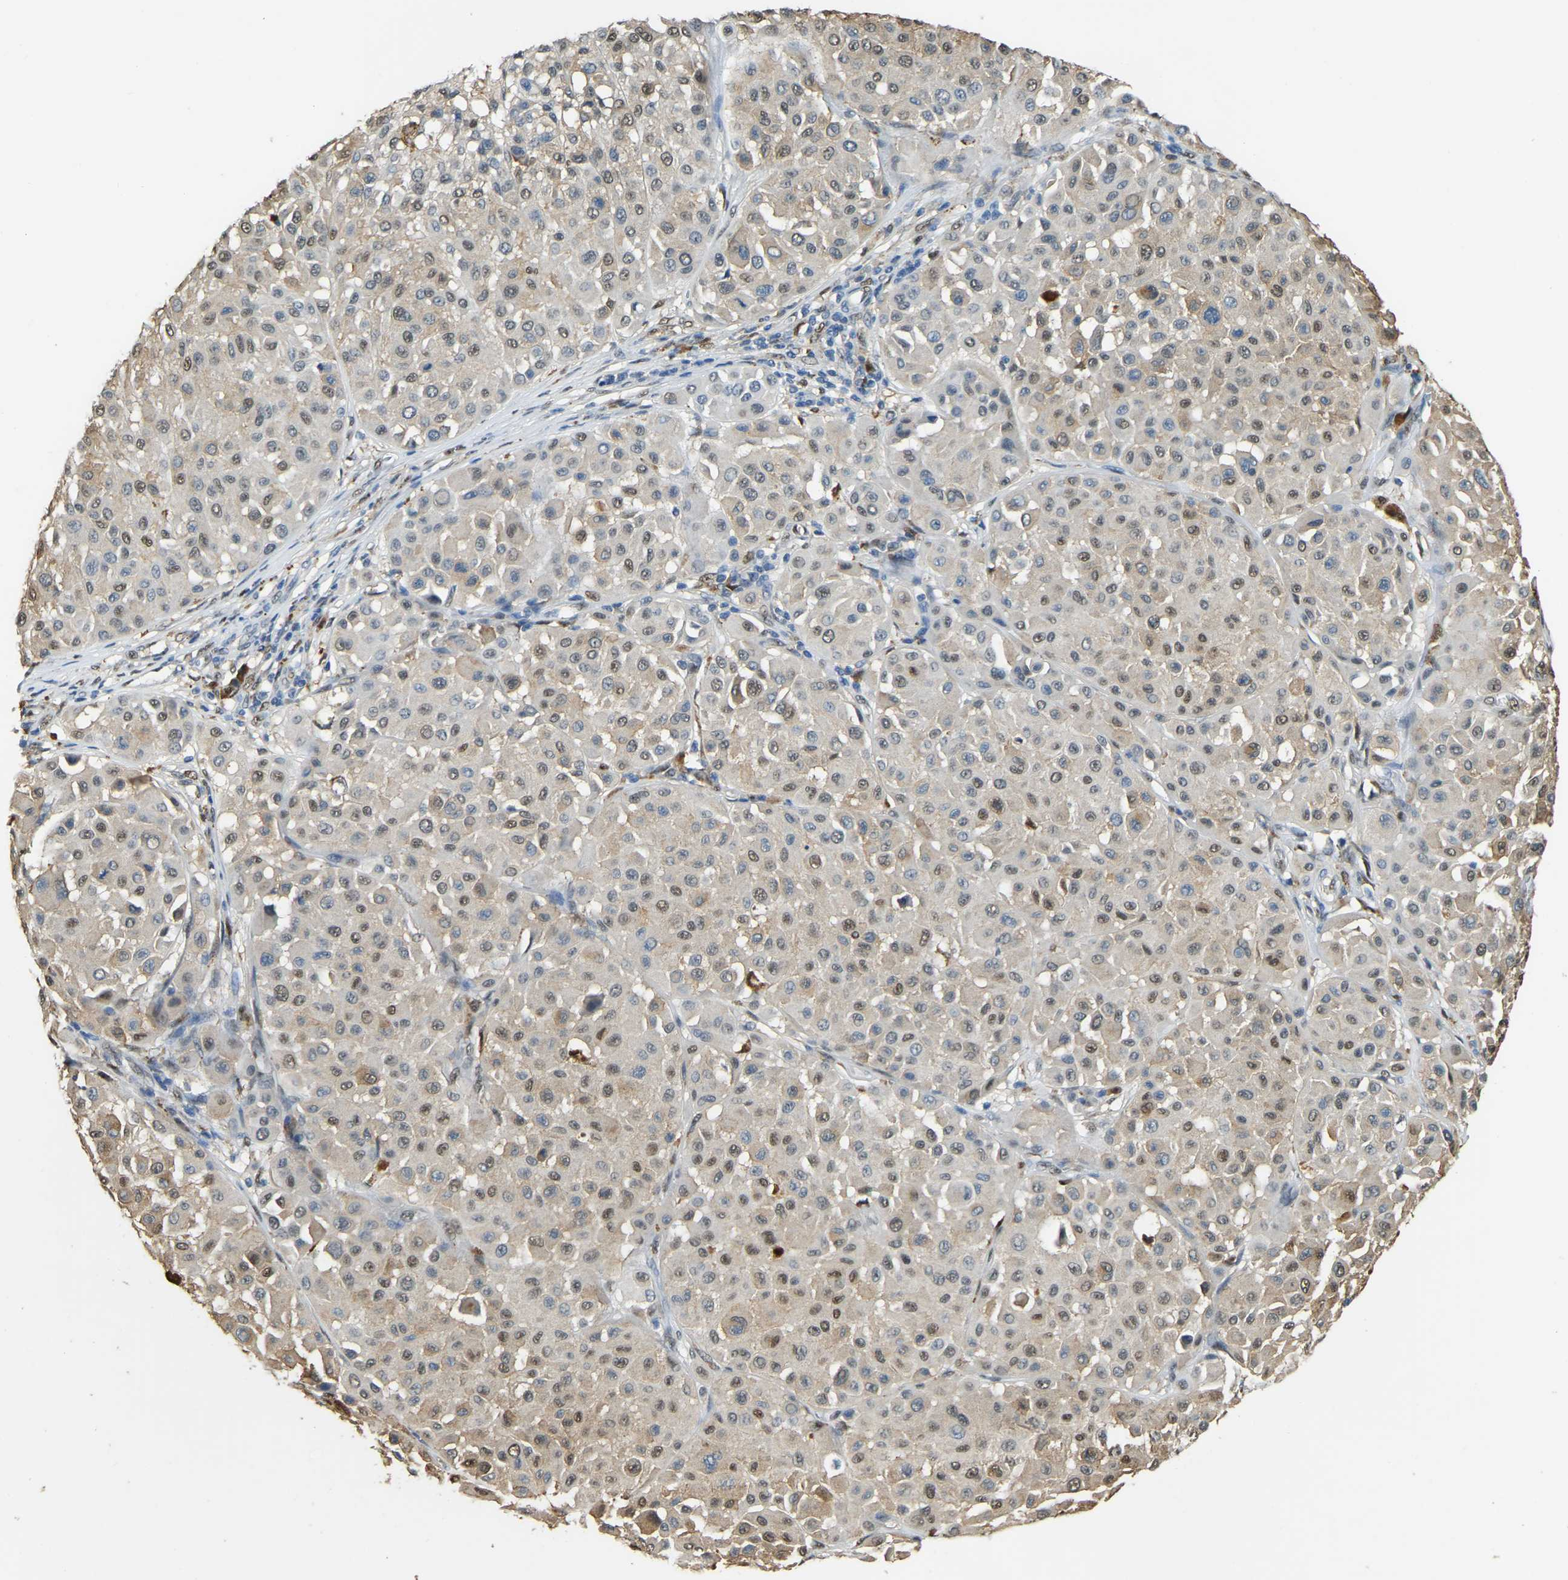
{"staining": {"intensity": "moderate", "quantity": ">75%", "location": "cytoplasmic/membranous,nuclear"}, "tissue": "melanoma", "cell_type": "Tumor cells", "image_type": "cancer", "snomed": [{"axis": "morphology", "description": "Malignant melanoma, Metastatic site"}, {"axis": "topography", "description": "Soft tissue"}], "caption": "Brown immunohistochemical staining in human melanoma demonstrates moderate cytoplasmic/membranous and nuclear positivity in approximately >75% of tumor cells. The staining was performed using DAB, with brown indicating positive protein expression. Nuclei are stained blue with hematoxylin.", "gene": "NANS", "patient": {"sex": "male", "age": 41}}